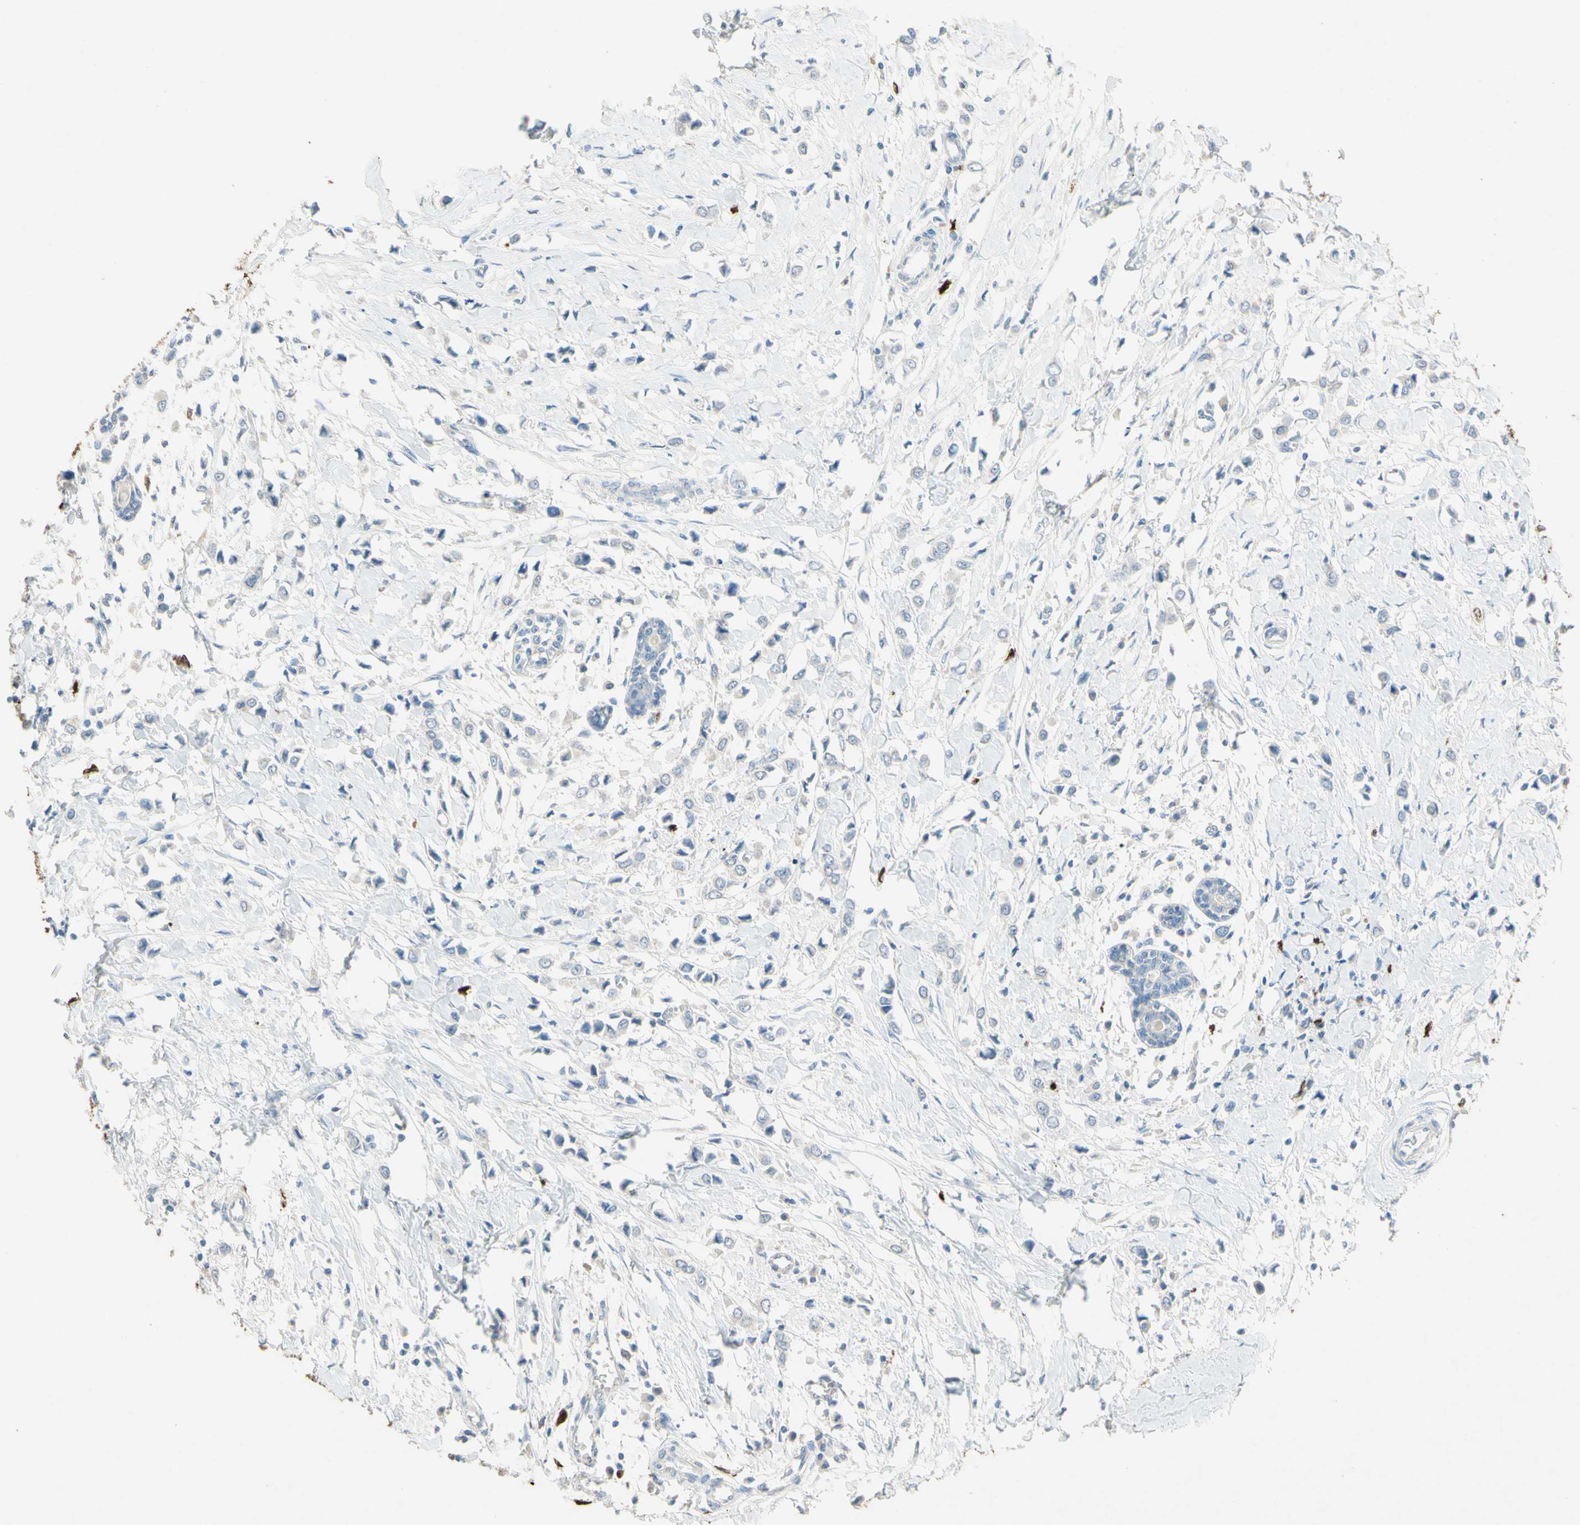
{"staining": {"intensity": "negative", "quantity": "none", "location": "none"}, "tissue": "breast cancer", "cell_type": "Tumor cells", "image_type": "cancer", "snomed": [{"axis": "morphology", "description": "Lobular carcinoma"}, {"axis": "topography", "description": "Breast"}], "caption": "Micrograph shows no significant protein positivity in tumor cells of lobular carcinoma (breast).", "gene": "NFKBIZ", "patient": {"sex": "female", "age": 51}}